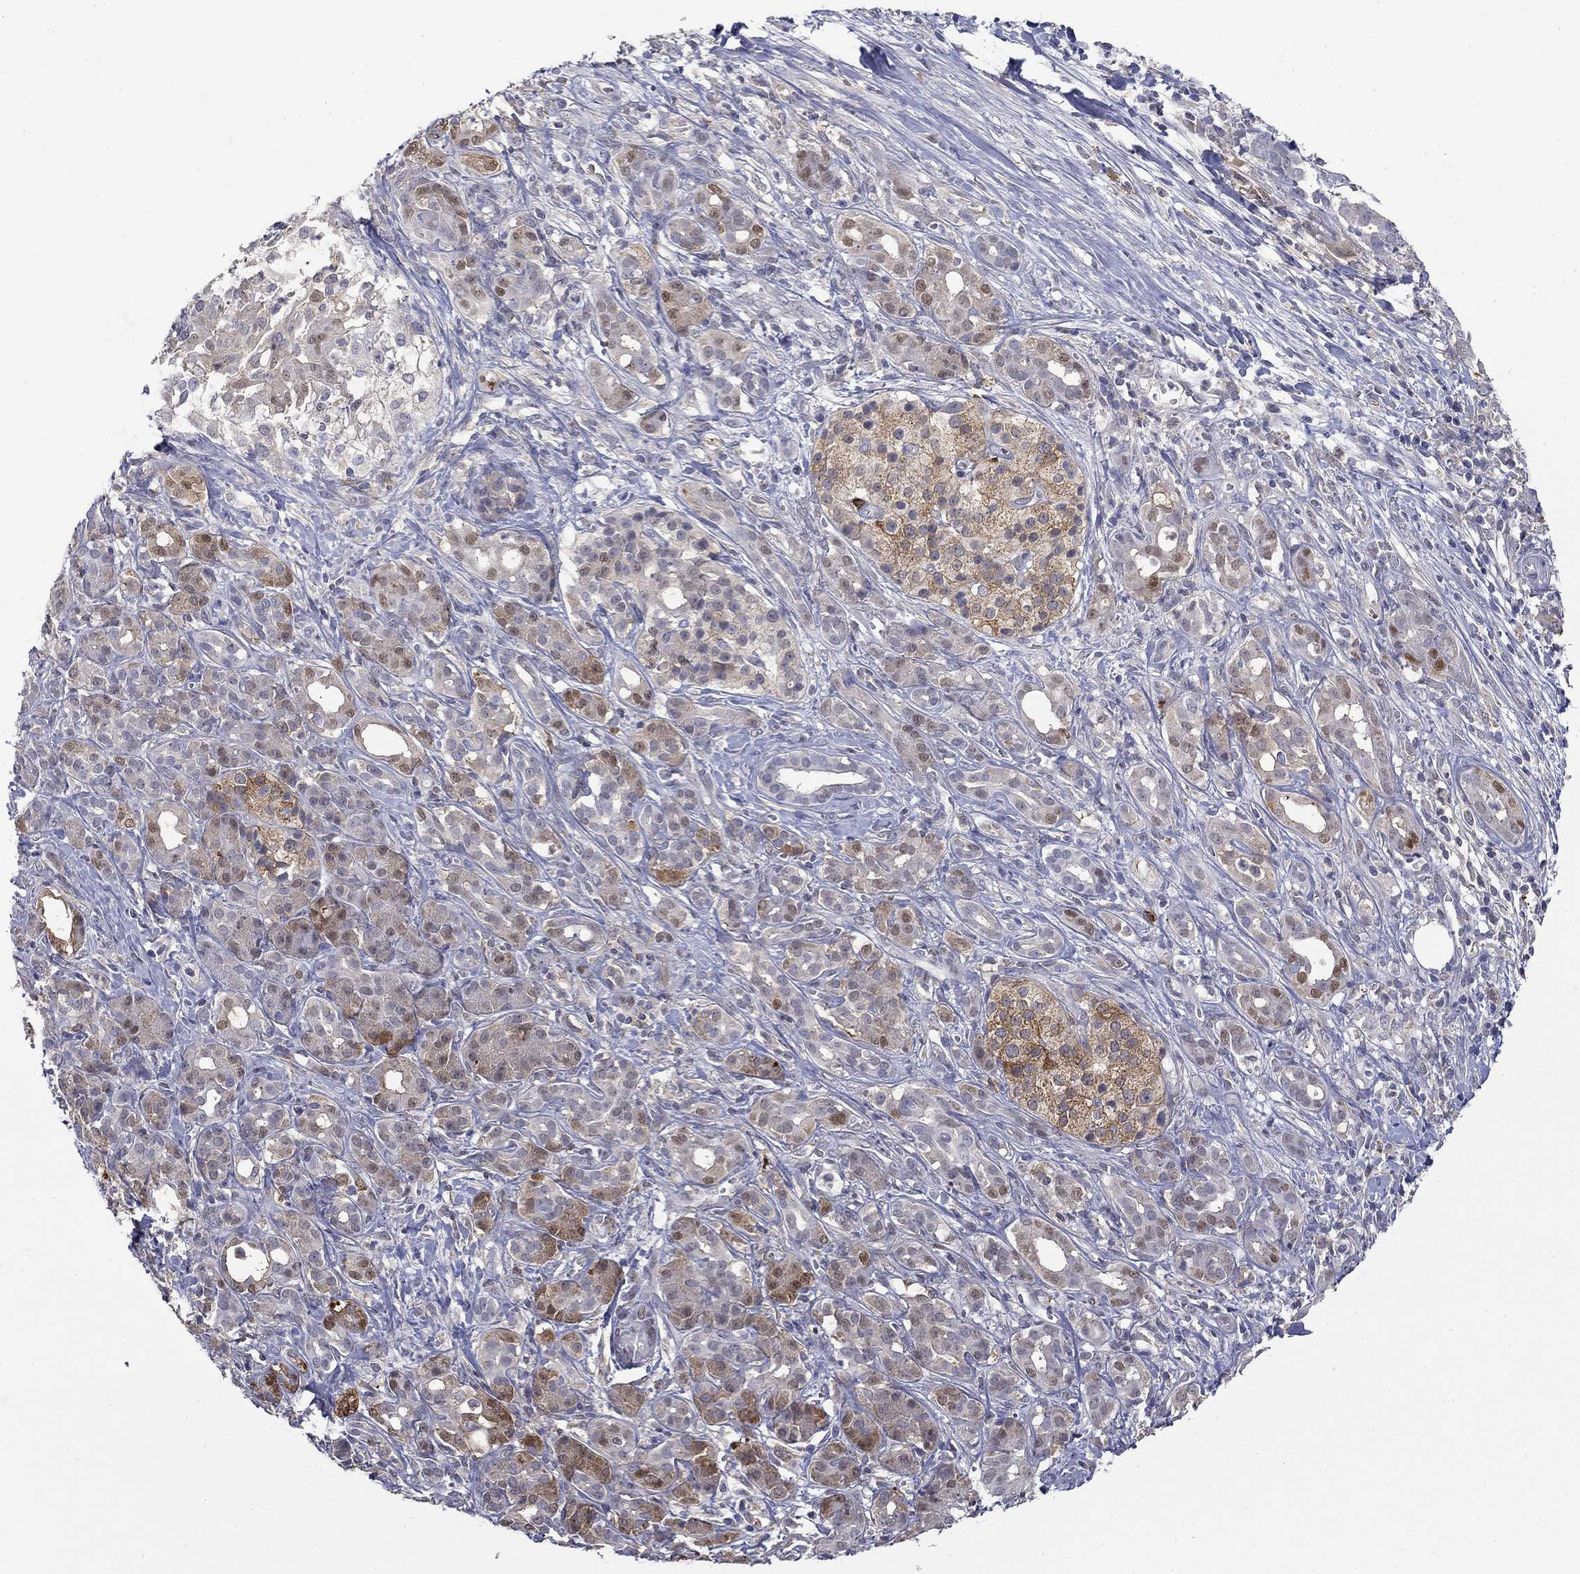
{"staining": {"intensity": "strong", "quantity": "<25%", "location": "cytoplasmic/membranous,nuclear"}, "tissue": "pancreatic cancer", "cell_type": "Tumor cells", "image_type": "cancer", "snomed": [{"axis": "morphology", "description": "Adenocarcinoma, NOS"}, {"axis": "topography", "description": "Pancreas"}], "caption": "Pancreatic cancer (adenocarcinoma) was stained to show a protein in brown. There is medium levels of strong cytoplasmic/membranous and nuclear expression in approximately <25% of tumor cells.", "gene": "PCBP3", "patient": {"sex": "male", "age": 61}}